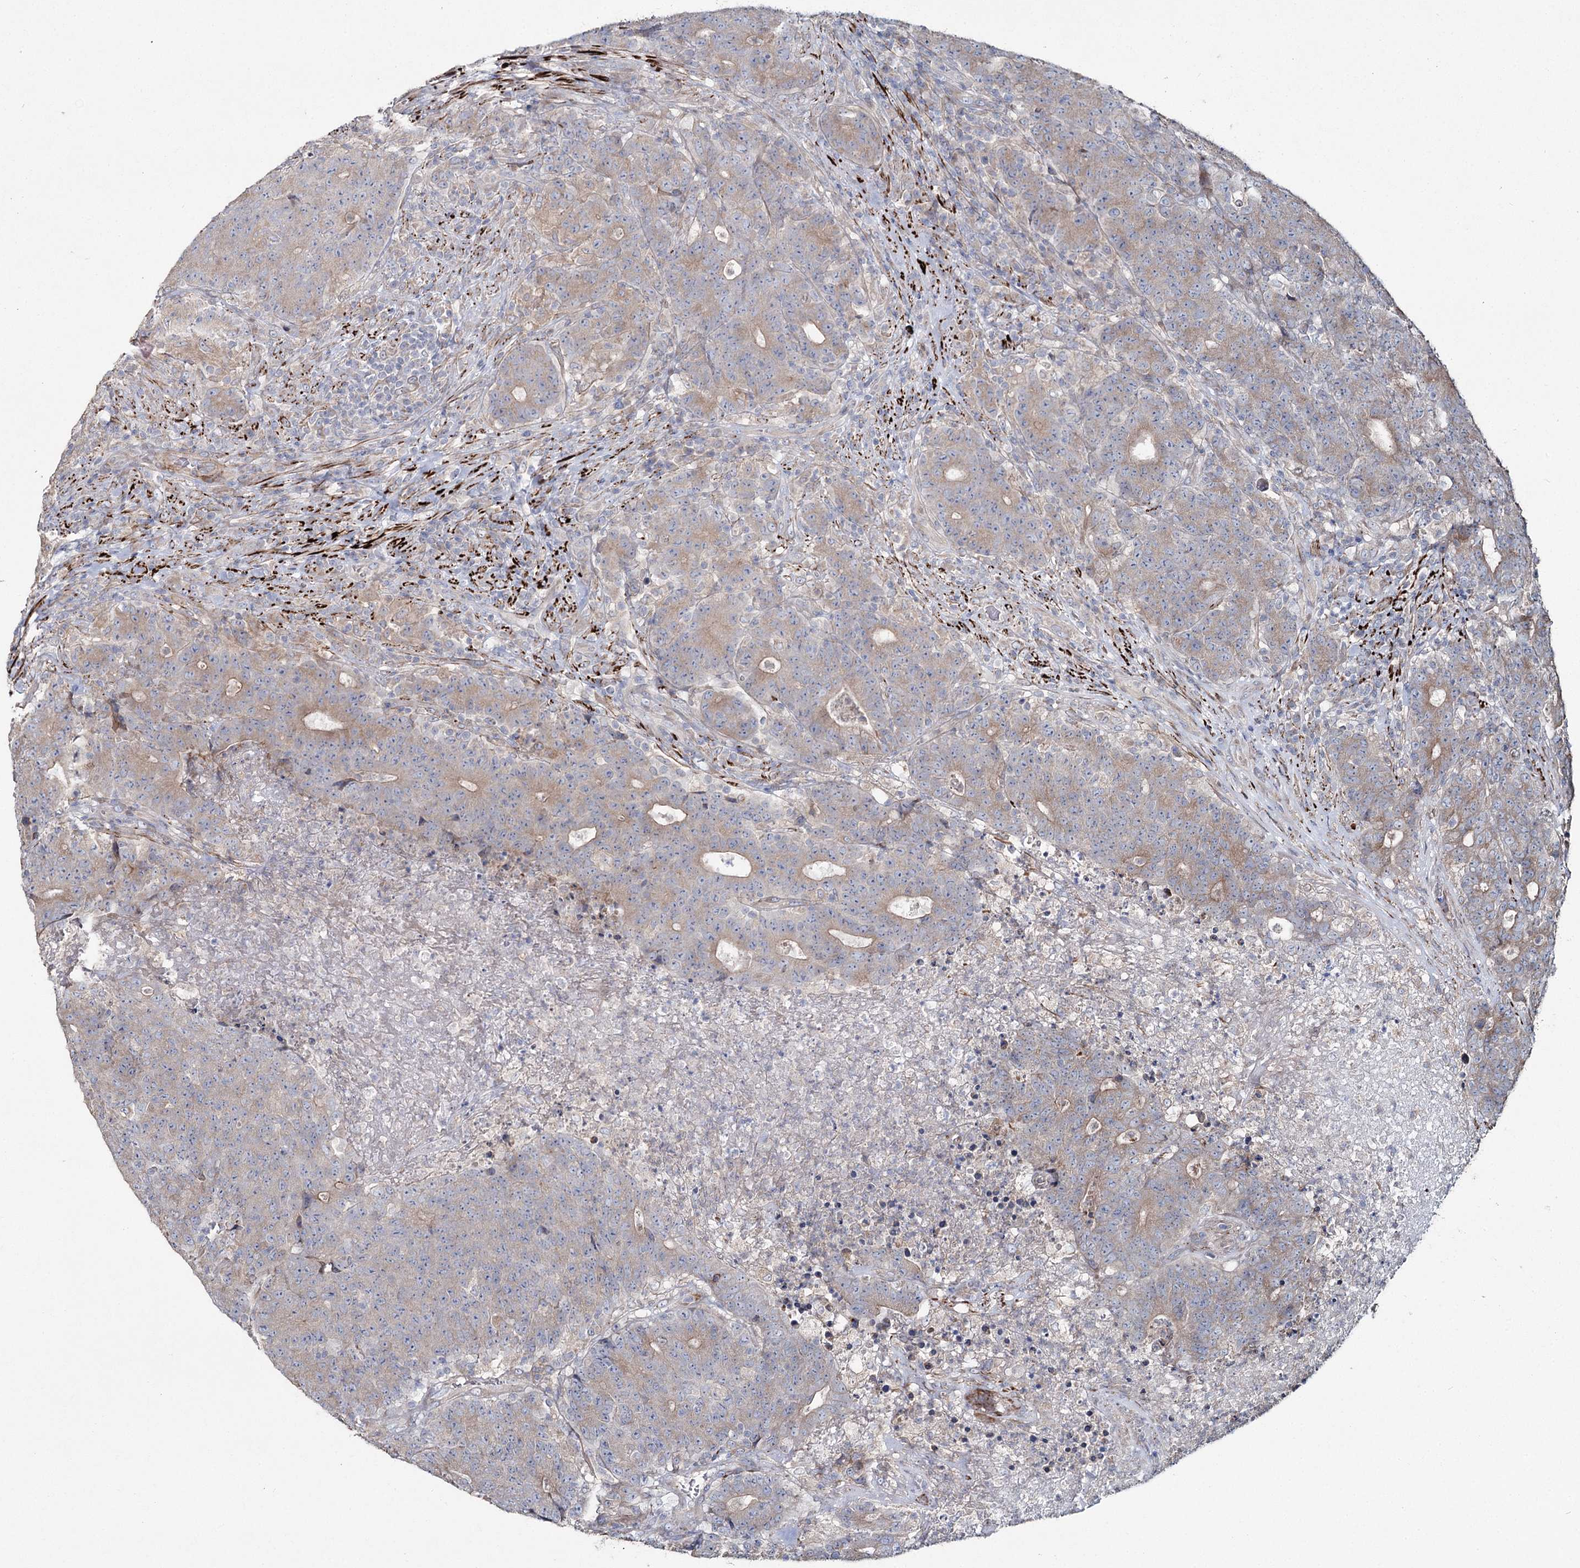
{"staining": {"intensity": "weak", "quantity": "25%-75%", "location": "cytoplasmic/membranous"}, "tissue": "colorectal cancer", "cell_type": "Tumor cells", "image_type": "cancer", "snomed": [{"axis": "morphology", "description": "Adenocarcinoma, NOS"}, {"axis": "topography", "description": "Colon"}], "caption": "Colorectal cancer was stained to show a protein in brown. There is low levels of weak cytoplasmic/membranous positivity in about 25%-75% of tumor cells.", "gene": "SUMF1", "patient": {"sex": "female", "age": 75}}